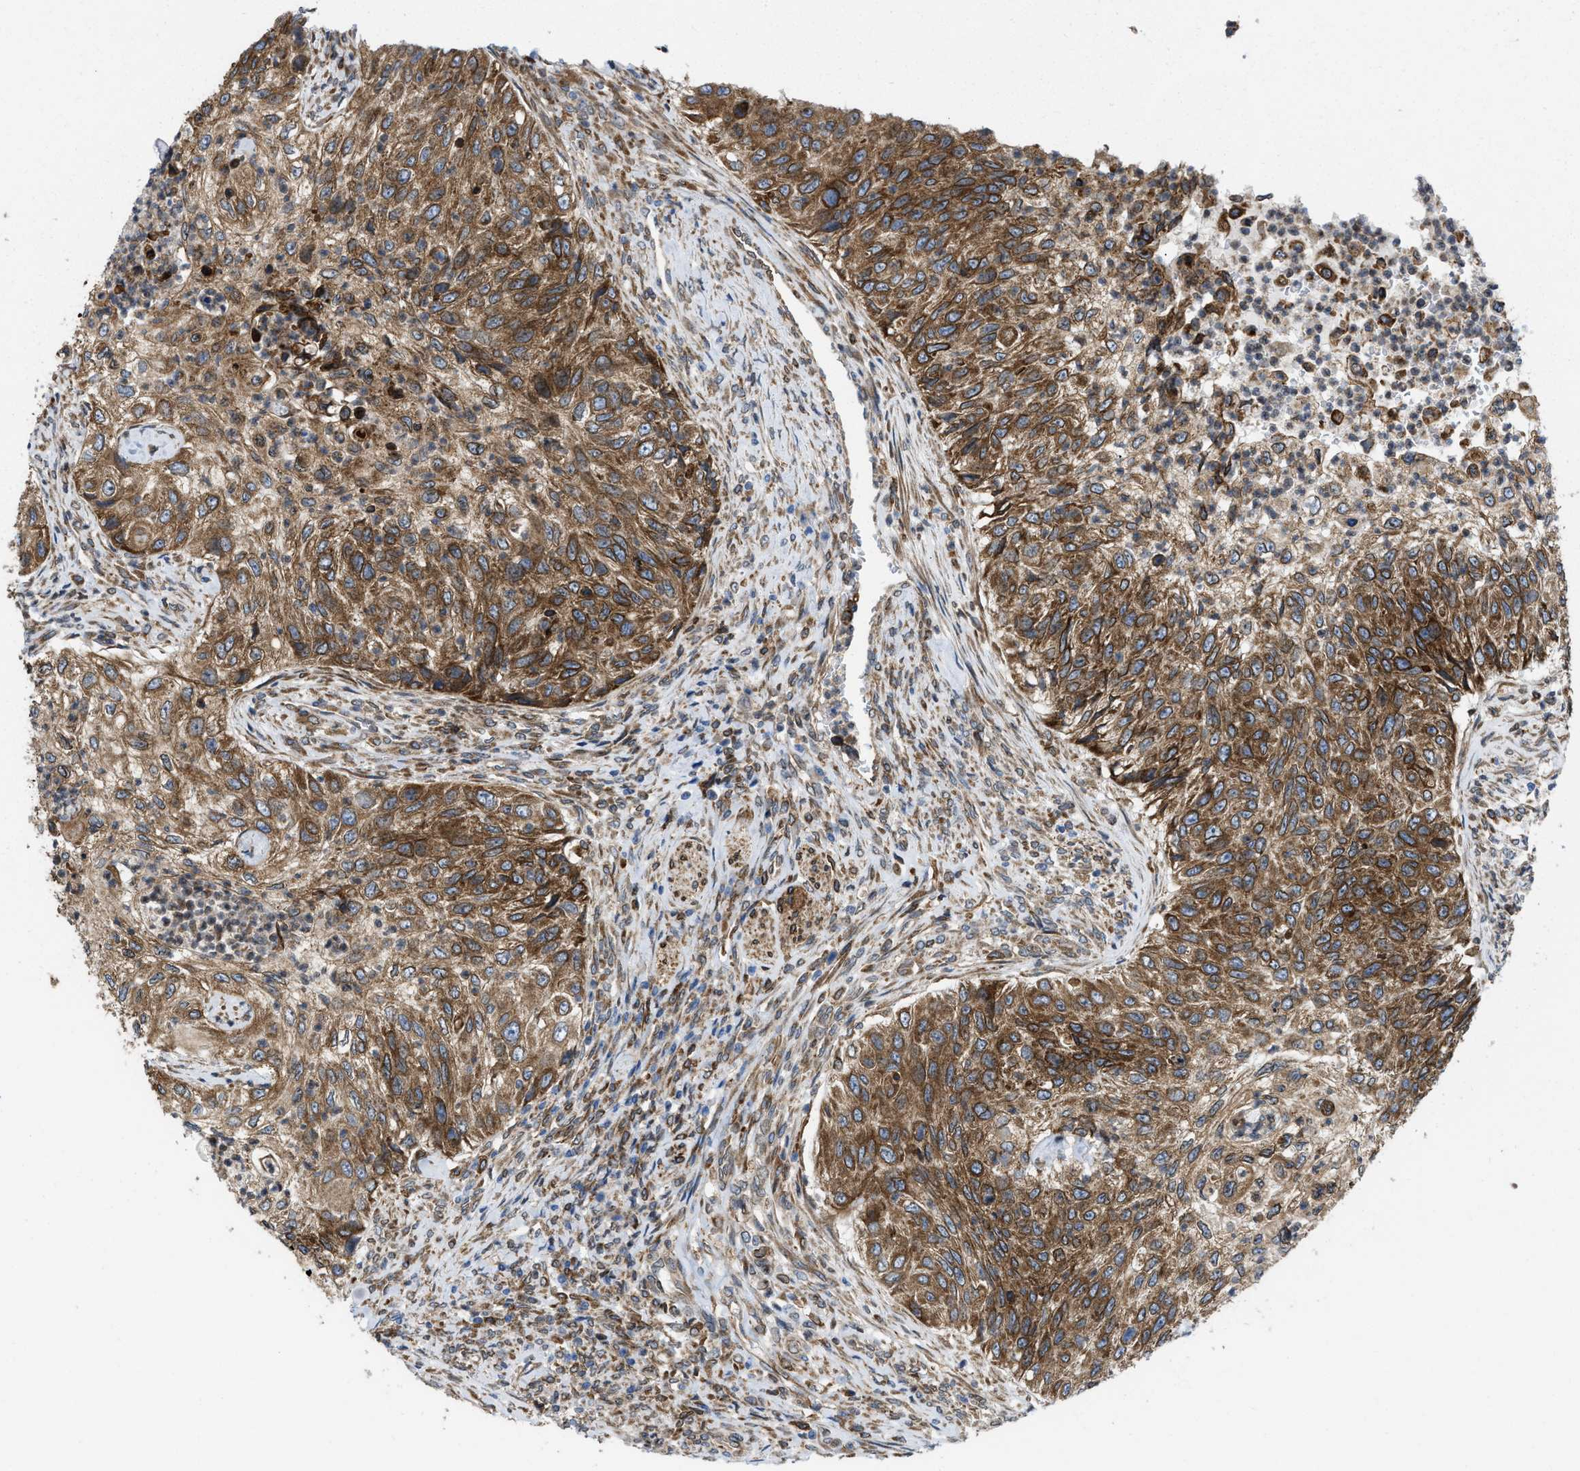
{"staining": {"intensity": "strong", "quantity": ">75%", "location": "cytoplasmic/membranous"}, "tissue": "urothelial cancer", "cell_type": "Tumor cells", "image_type": "cancer", "snomed": [{"axis": "morphology", "description": "Urothelial carcinoma, High grade"}, {"axis": "topography", "description": "Urinary bladder"}], "caption": "Immunohistochemistry (IHC) of urothelial cancer reveals high levels of strong cytoplasmic/membranous staining in about >75% of tumor cells. (DAB IHC, brown staining for protein, blue staining for nuclei).", "gene": "ERLIN2", "patient": {"sex": "female", "age": 60}}